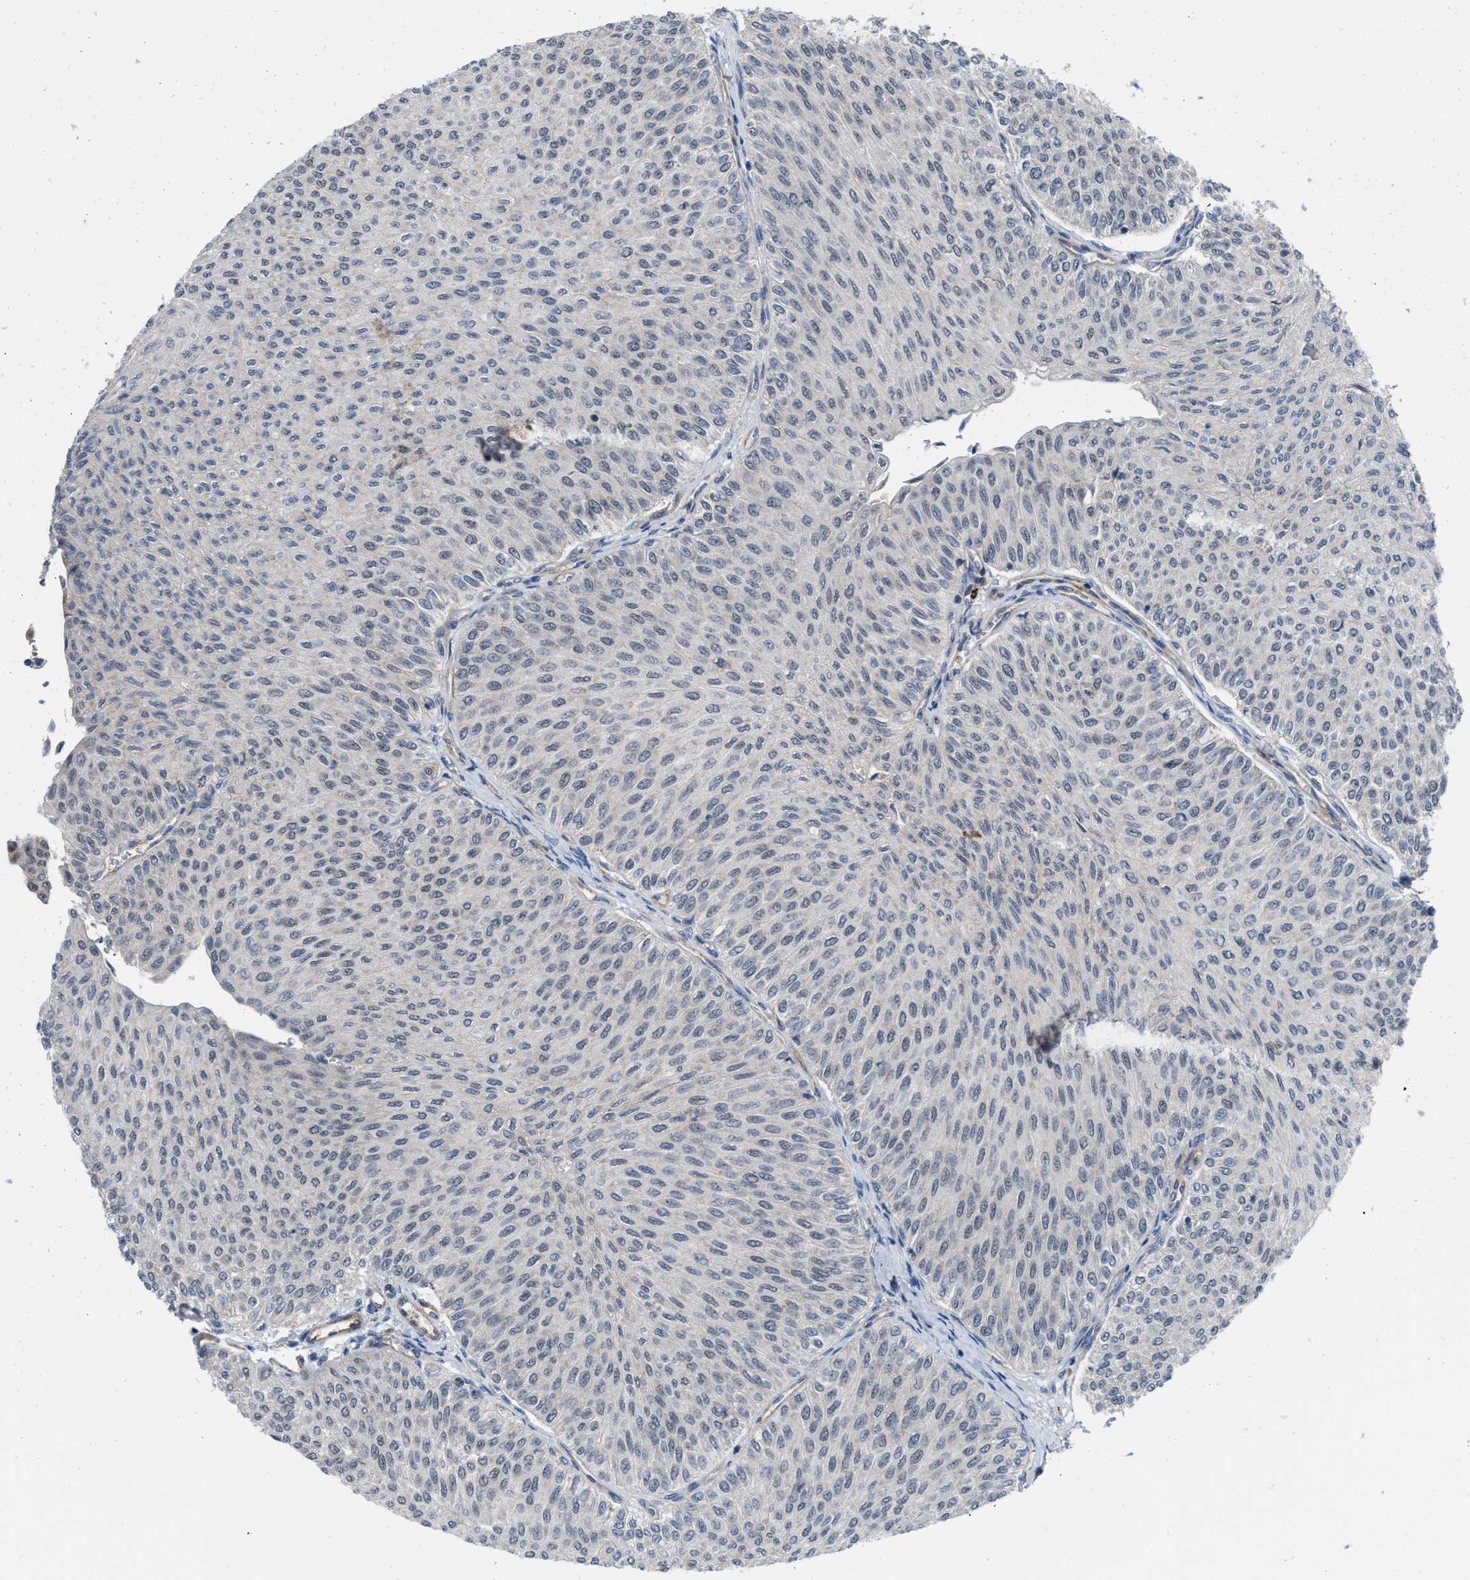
{"staining": {"intensity": "negative", "quantity": "none", "location": "none"}, "tissue": "urothelial cancer", "cell_type": "Tumor cells", "image_type": "cancer", "snomed": [{"axis": "morphology", "description": "Urothelial carcinoma, Low grade"}, {"axis": "topography", "description": "Urinary bladder"}], "caption": "IHC histopathology image of urothelial cancer stained for a protein (brown), which exhibits no positivity in tumor cells. (Stains: DAB (3,3'-diaminobenzidine) IHC with hematoxylin counter stain, Microscopy: brightfield microscopy at high magnification).", "gene": "NAPEPLD", "patient": {"sex": "male", "age": 78}}